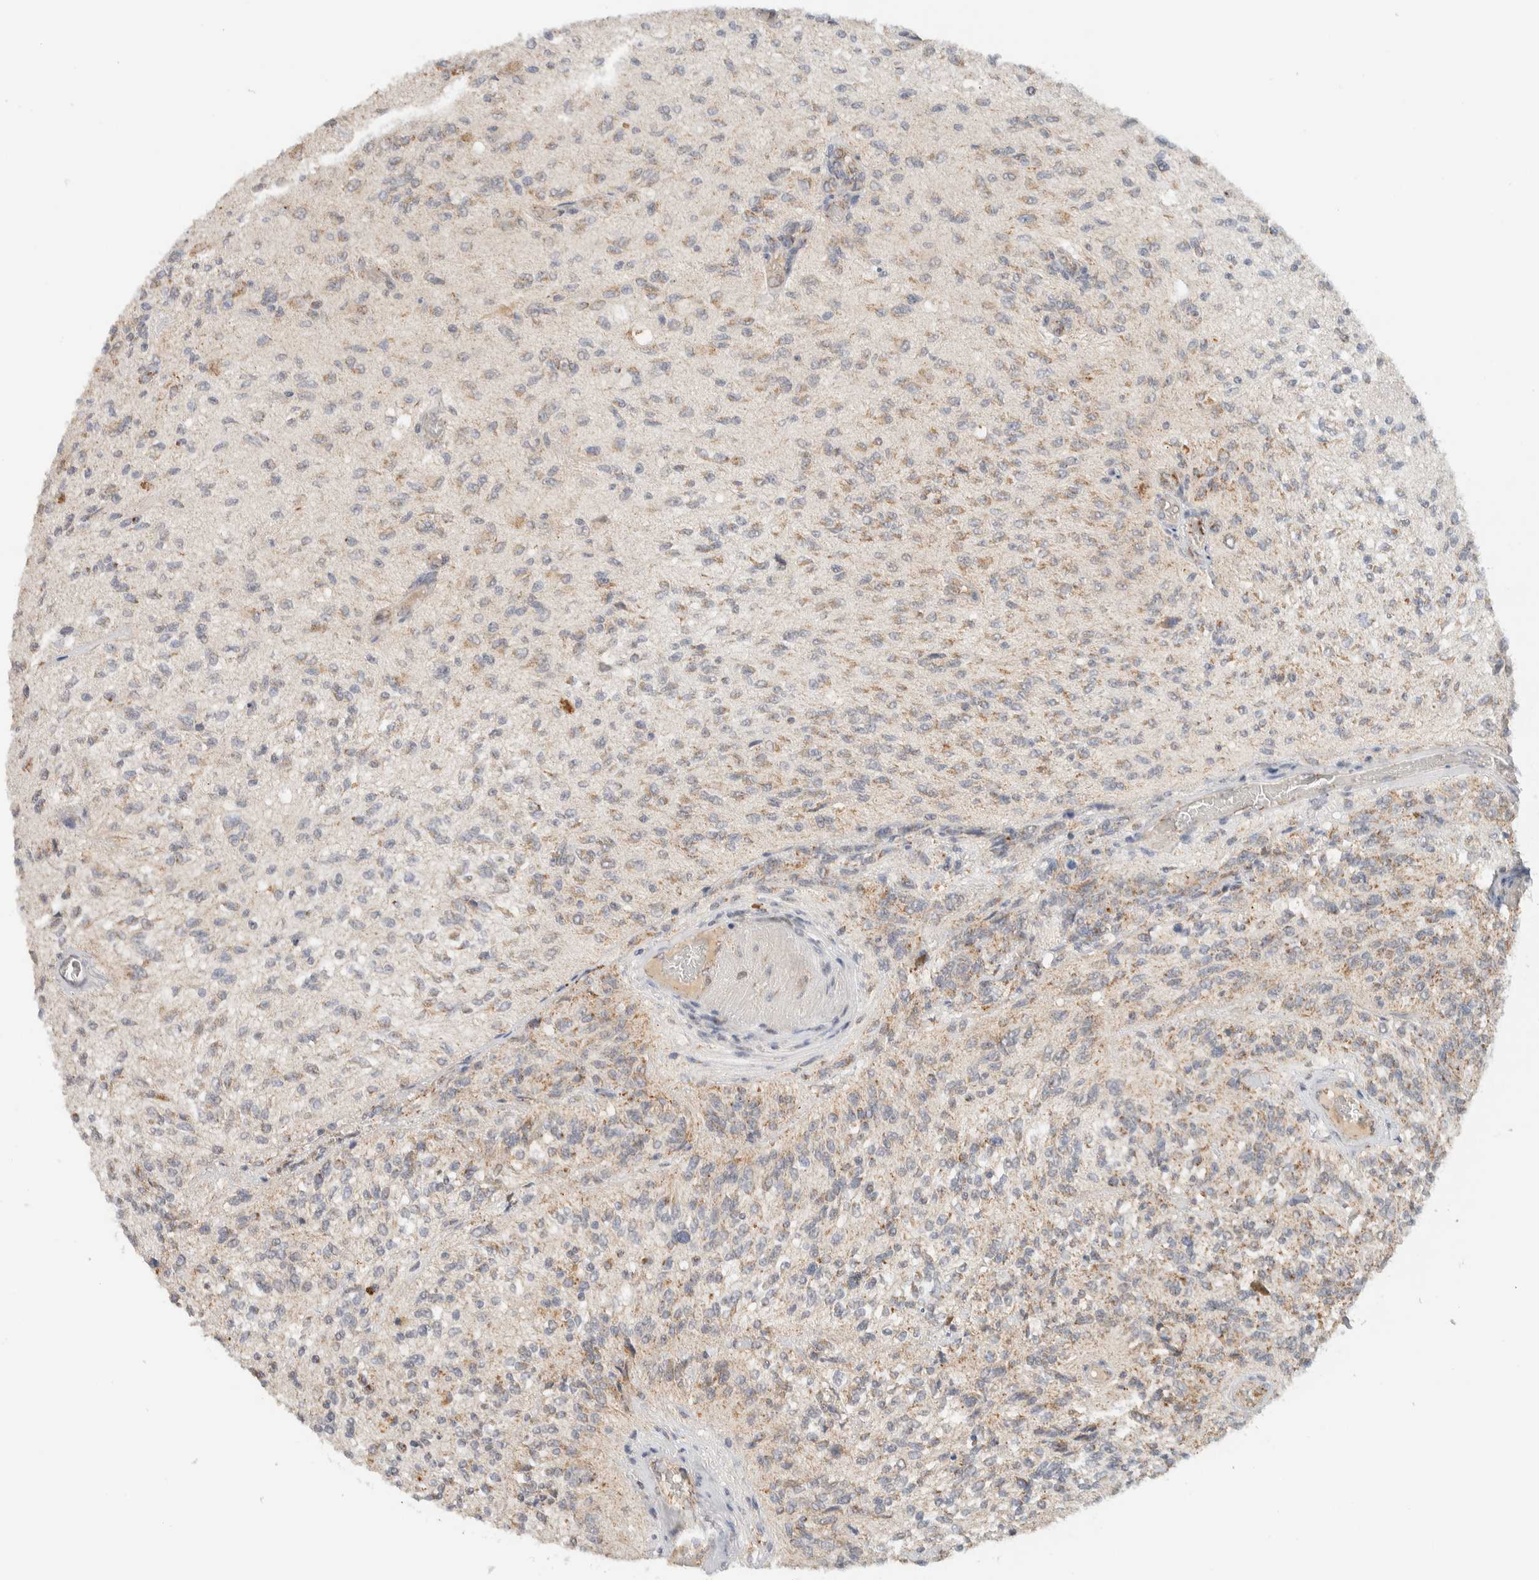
{"staining": {"intensity": "weak", "quantity": "25%-75%", "location": "cytoplasmic/membranous"}, "tissue": "glioma", "cell_type": "Tumor cells", "image_type": "cancer", "snomed": [{"axis": "morphology", "description": "Normal tissue, NOS"}, {"axis": "morphology", "description": "Glioma, malignant, High grade"}, {"axis": "topography", "description": "Cerebral cortex"}], "caption": "IHC staining of glioma, which shows low levels of weak cytoplasmic/membranous positivity in approximately 25%-75% of tumor cells indicating weak cytoplasmic/membranous protein staining. The staining was performed using DAB (3,3'-diaminobenzidine) (brown) for protein detection and nuclei were counterstained in hematoxylin (blue).", "gene": "MRPL41", "patient": {"sex": "male", "age": 77}}